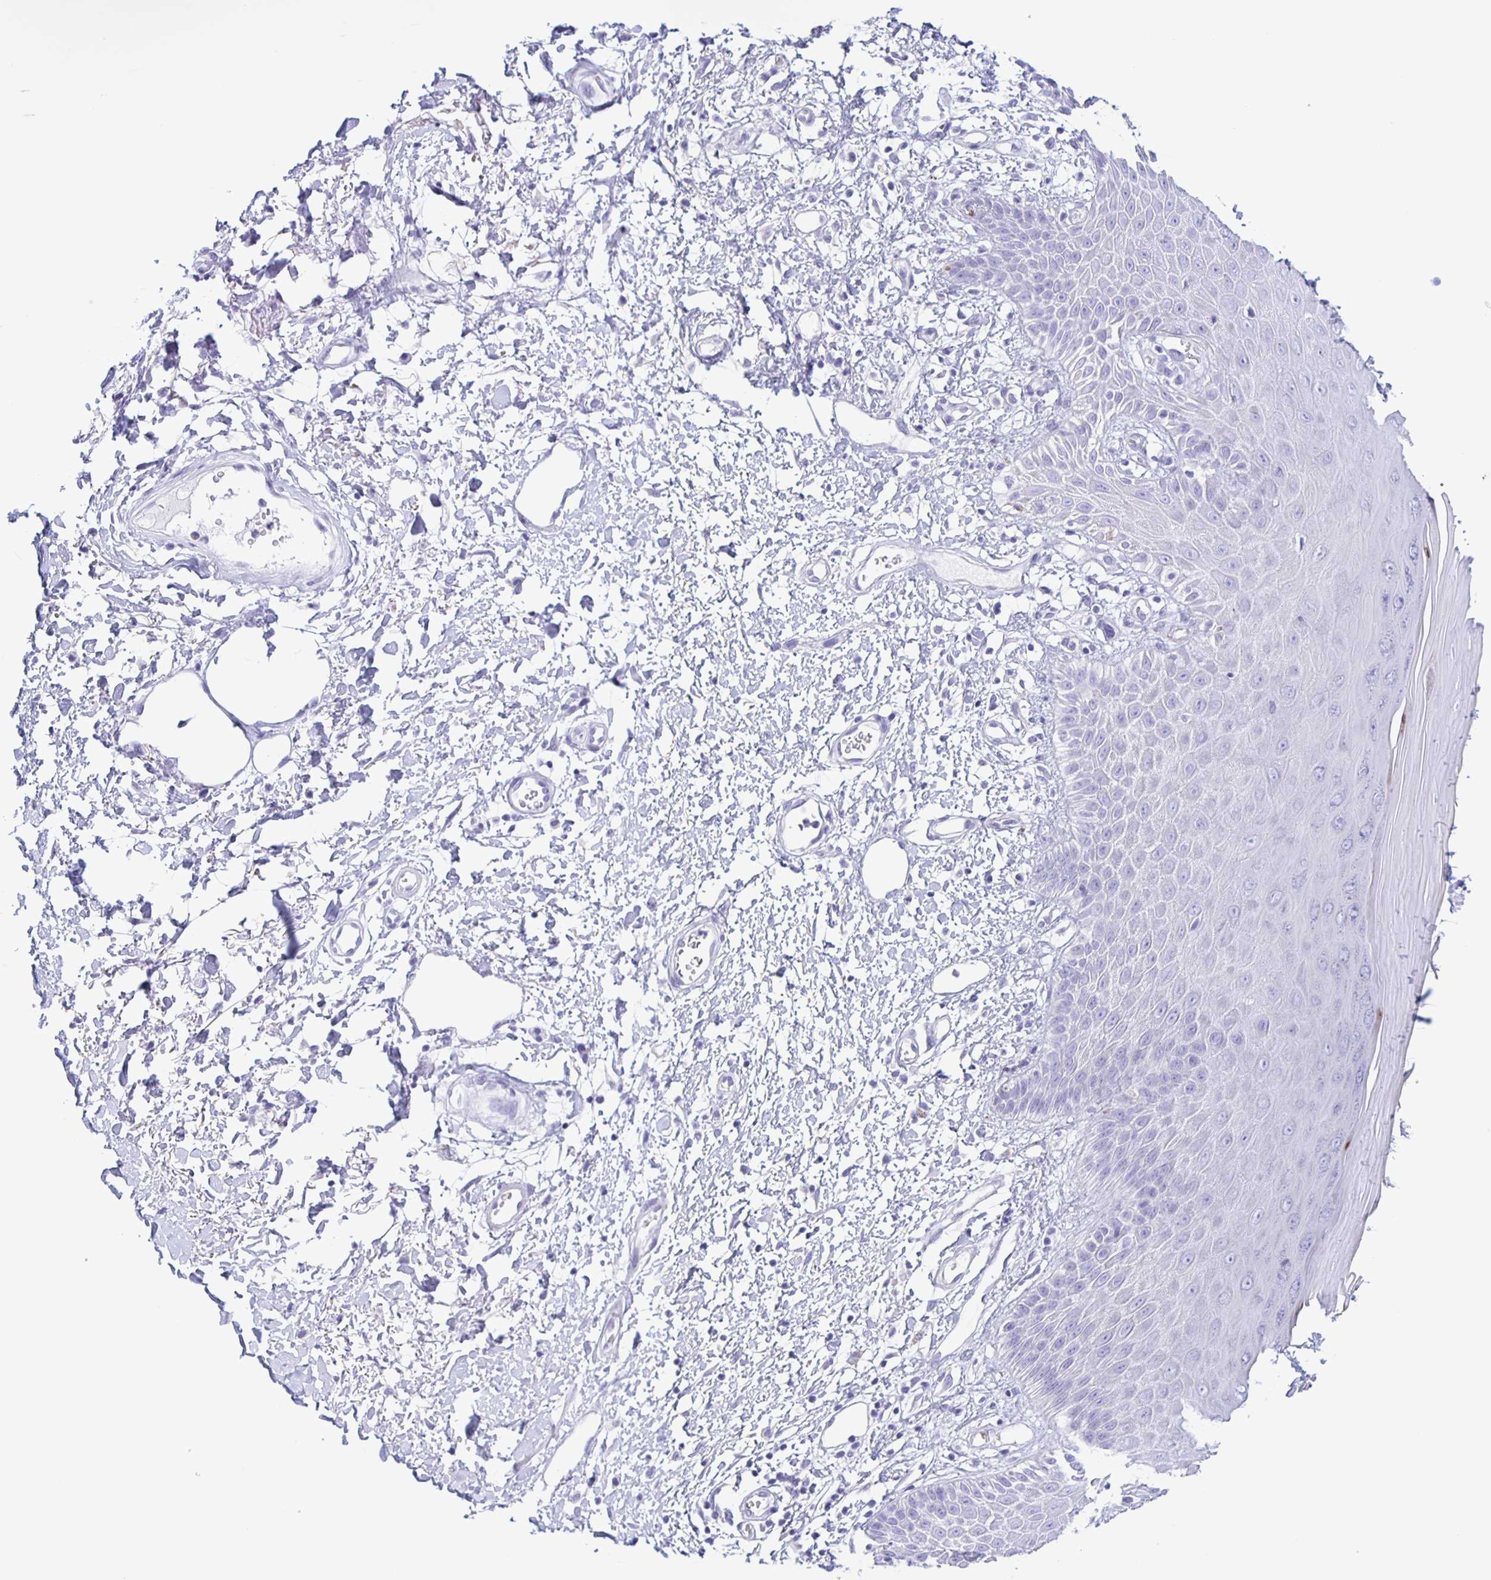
{"staining": {"intensity": "negative", "quantity": "none", "location": "none"}, "tissue": "skin", "cell_type": "Epidermal cells", "image_type": "normal", "snomed": [{"axis": "morphology", "description": "Normal tissue, NOS"}, {"axis": "topography", "description": "Anal"}, {"axis": "topography", "description": "Peripheral nerve tissue"}], "caption": "Micrograph shows no protein expression in epidermal cells of unremarkable skin.", "gene": "TGIF2LX", "patient": {"sex": "male", "age": 78}}